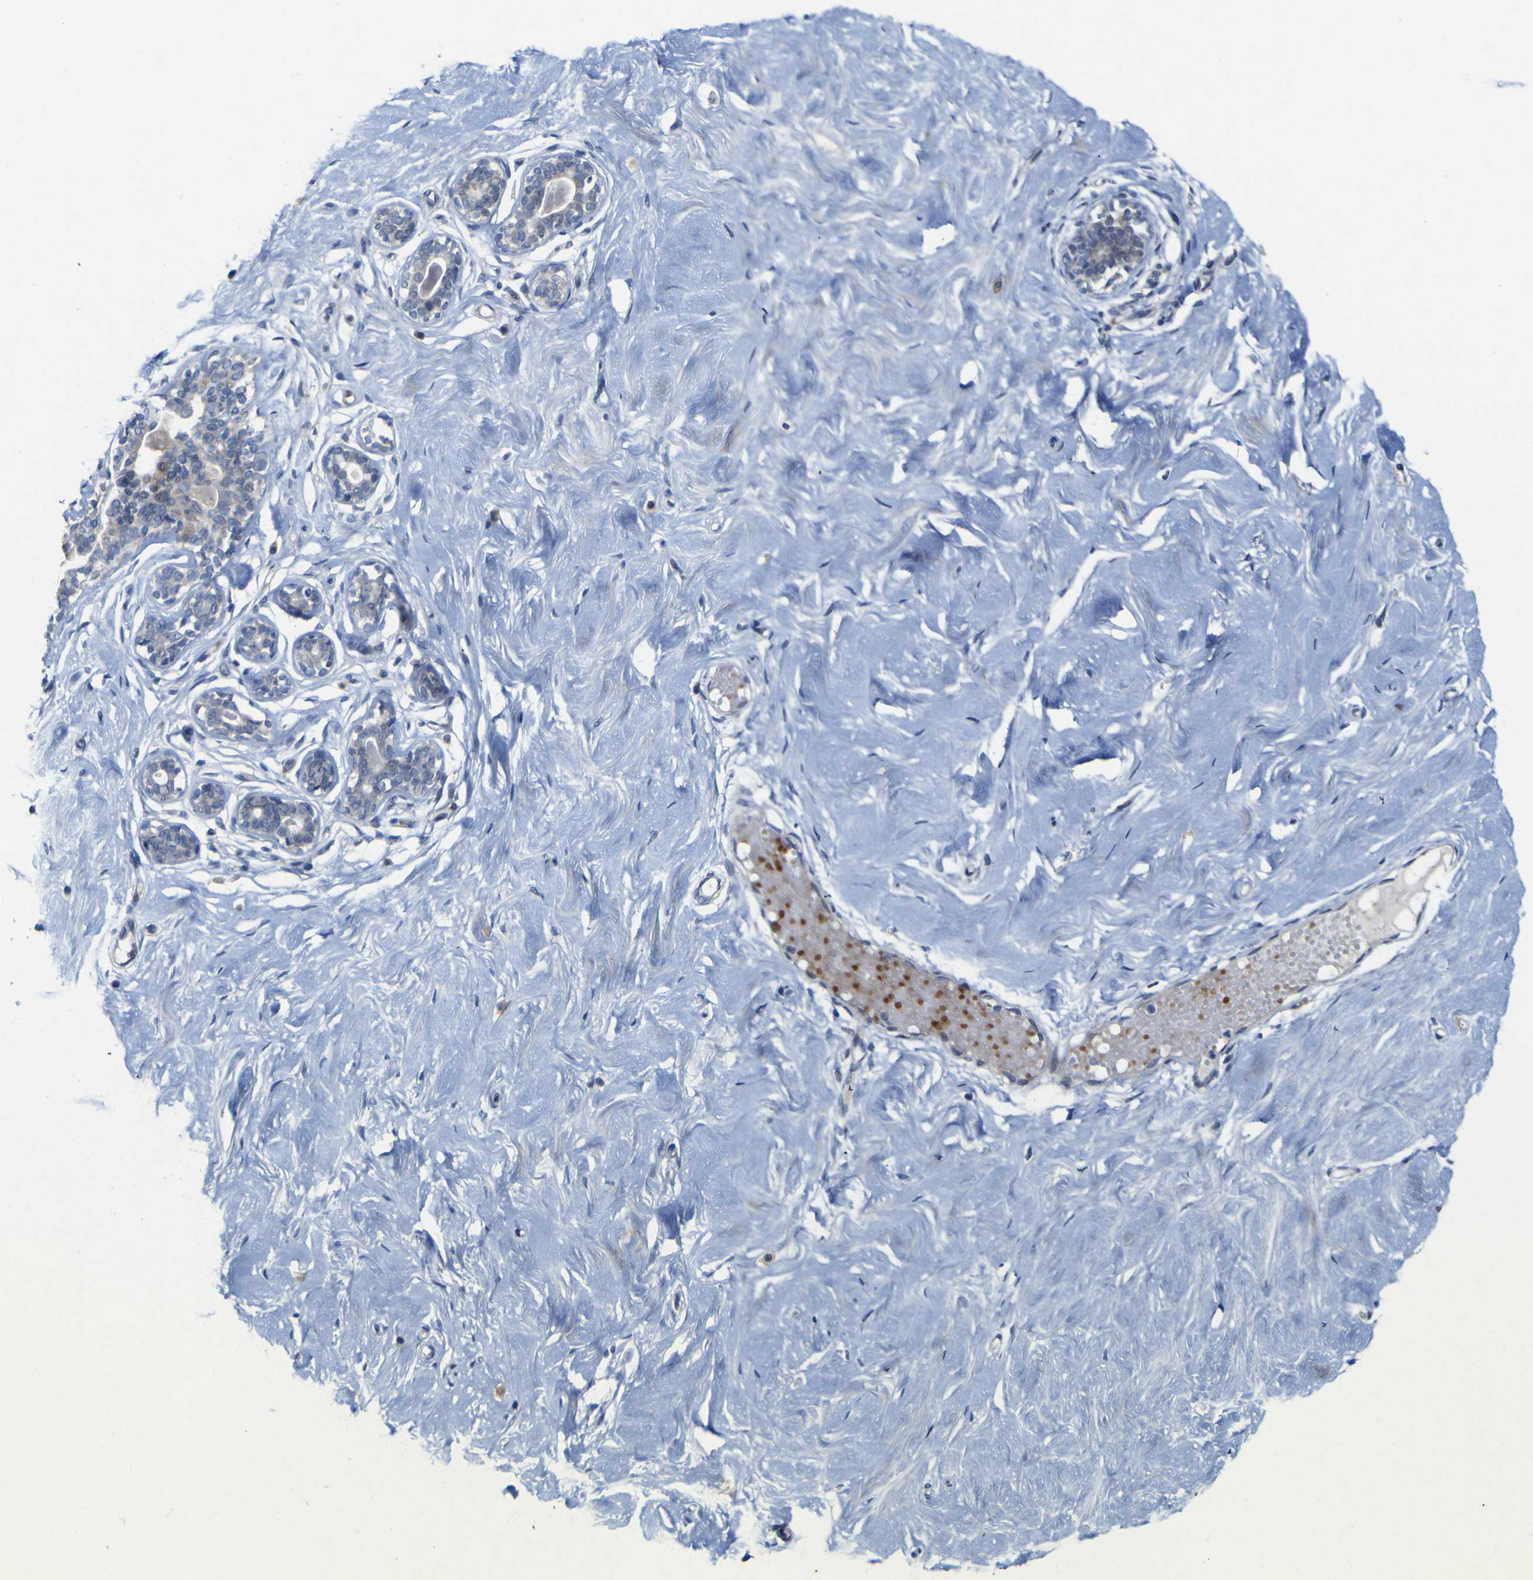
{"staining": {"intensity": "negative", "quantity": "none", "location": "none"}, "tissue": "breast", "cell_type": "Adipocytes", "image_type": "normal", "snomed": [{"axis": "morphology", "description": "Normal tissue, NOS"}, {"axis": "topography", "description": "Breast"}], "caption": "This is an IHC micrograph of unremarkable human breast. There is no expression in adipocytes.", "gene": "NAV1", "patient": {"sex": "female", "age": 23}}